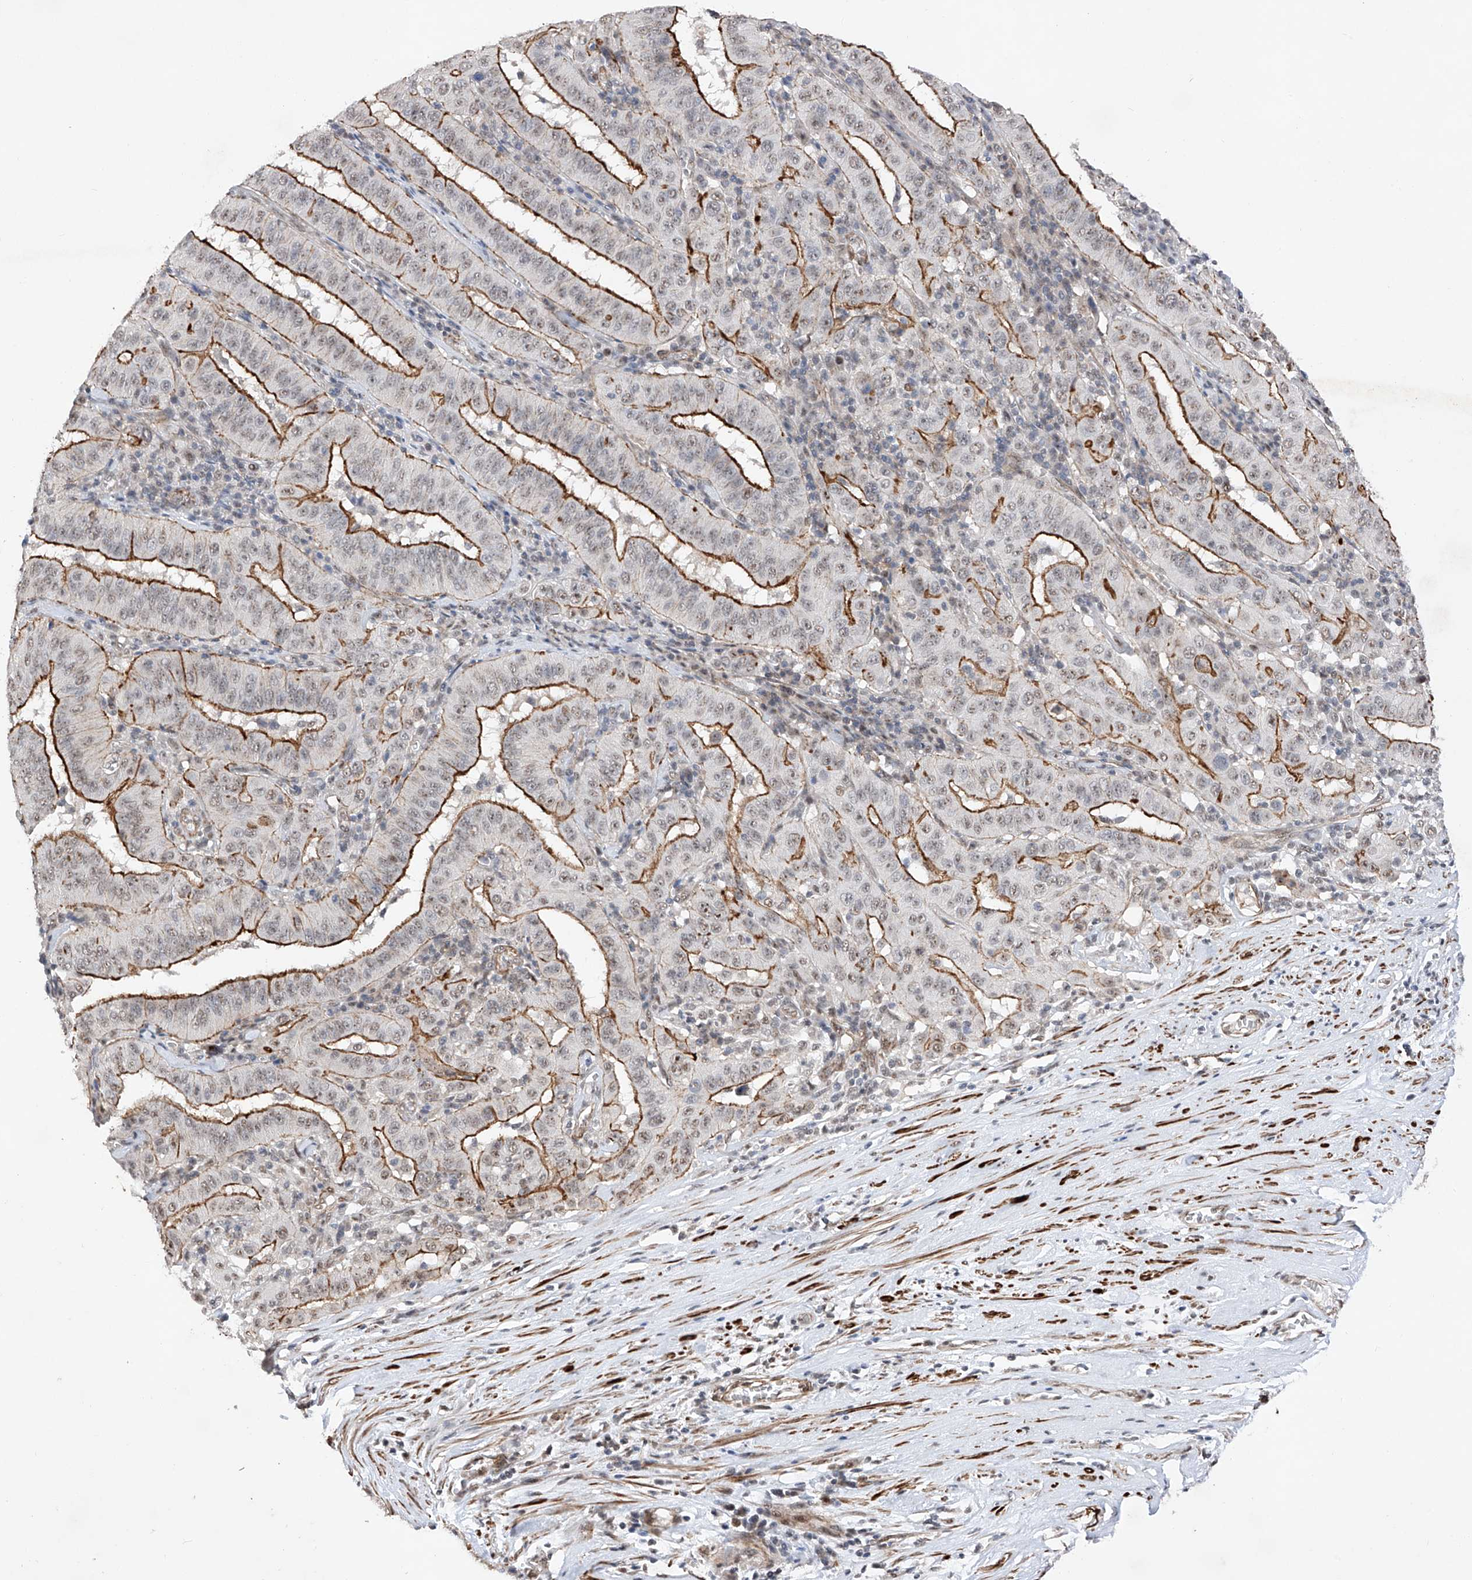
{"staining": {"intensity": "strong", "quantity": "25%-75%", "location": "cytoplasmic/membranous"}, "tissue": "pancreatic cancer", "cell_type": "Tumor cells", "image_type": "cancer", "snomed": [{"axis": "morphology", "description": "Adenocarcinoma, NOS"}, {"axis": "topography", "description": "Pancreas"}], "caption": "Immunohistochemical staining of pancreatic cancer (adenocarcinoma) displays strong cytoplasmic/membranous protein positivity in approximately 25%-75% of tumor cells.", "gene": "NFATC4", "patient": {"sex": "male", "age": 63}}